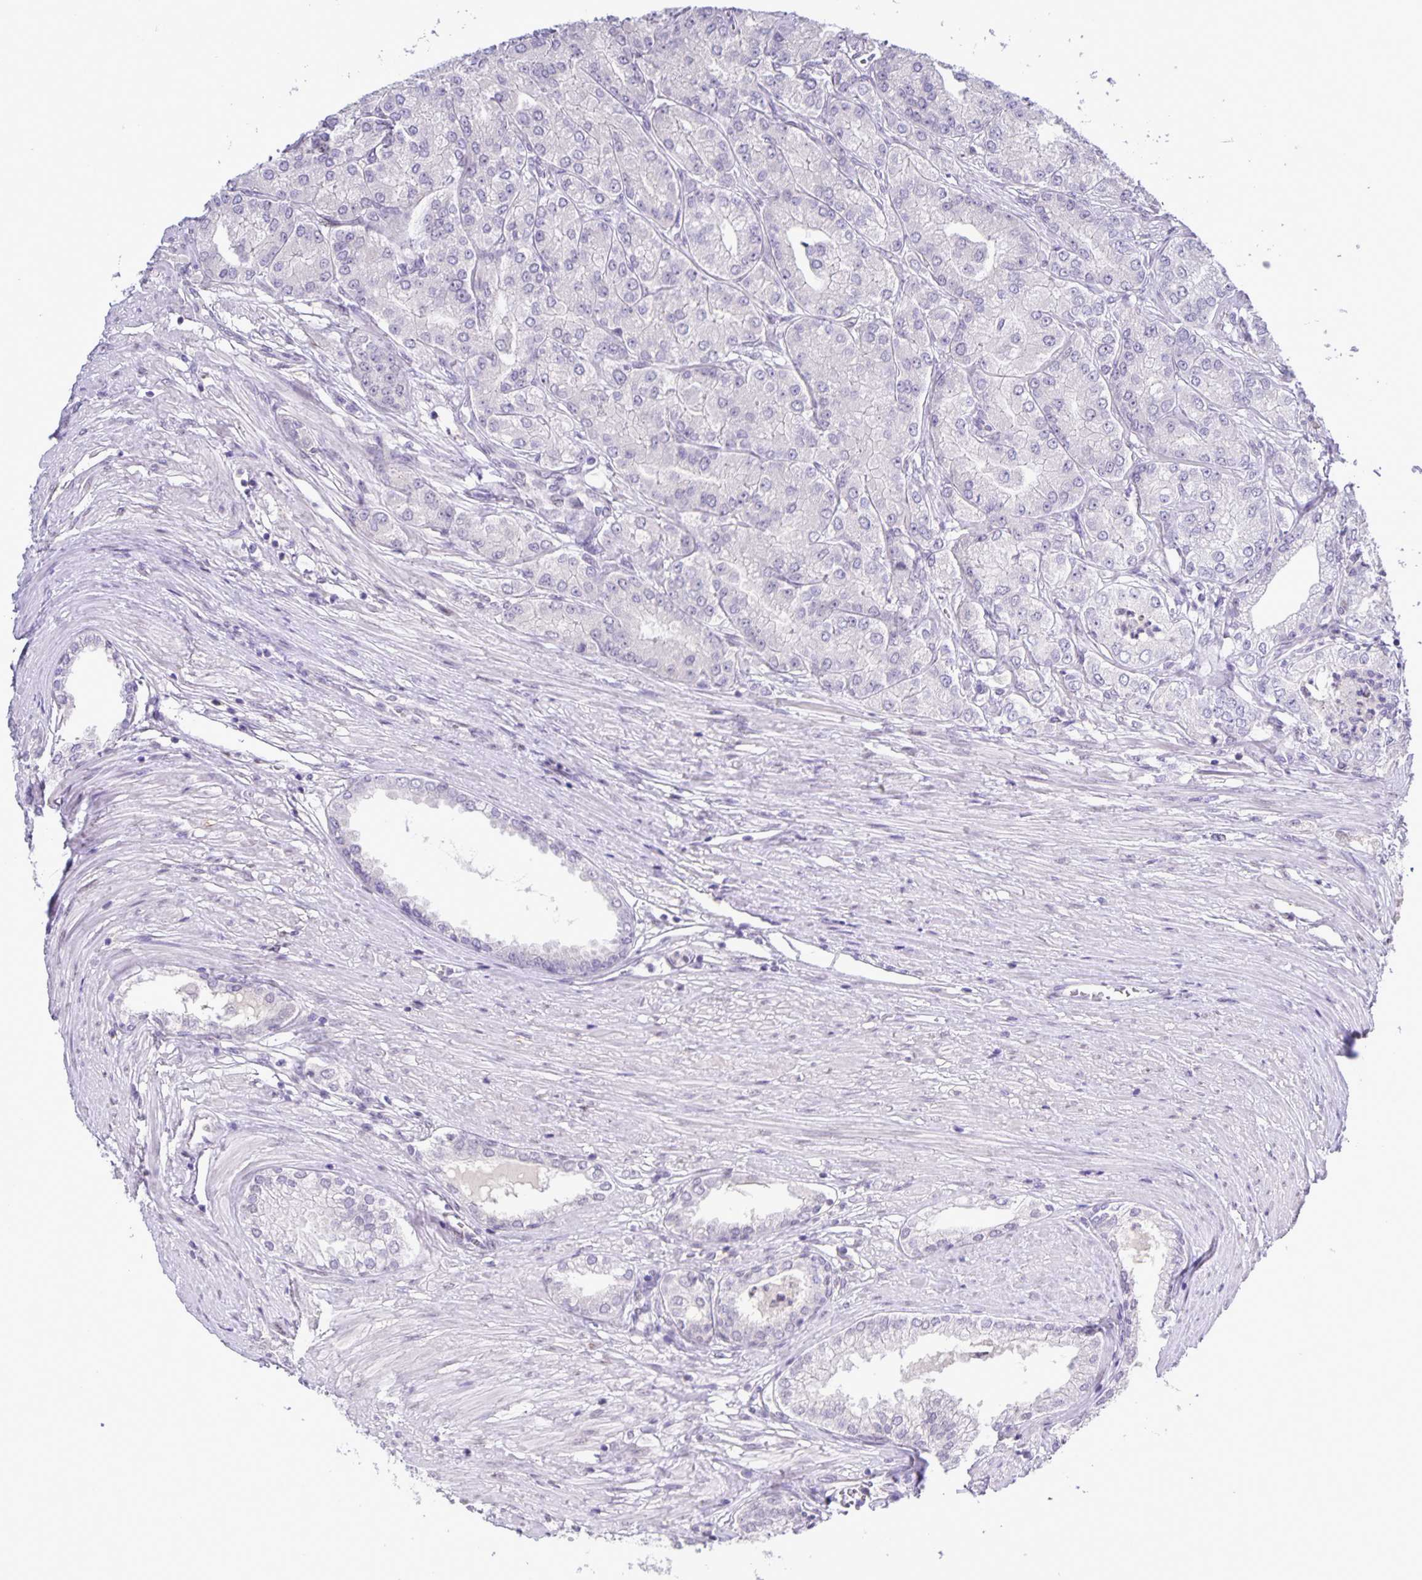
{"staining": {"intensity": "negative", "quantity": "none", "location": "none"}, "tissue": "prostate cancer", "cell_type": "Tumor cells", "image_type": "cancer", "snomed": [{"axis": "morphology", "description": "Adenocarcinoma, High grade"}, {"axis": "topography", "description": "Prostate"}], "caption": "Tumor cells are negative for brown protein staining in high-grade adenocarcinoma (prostate).", "gene": "ONECUT2", "patient": {"sex": "male", "age": 61}}